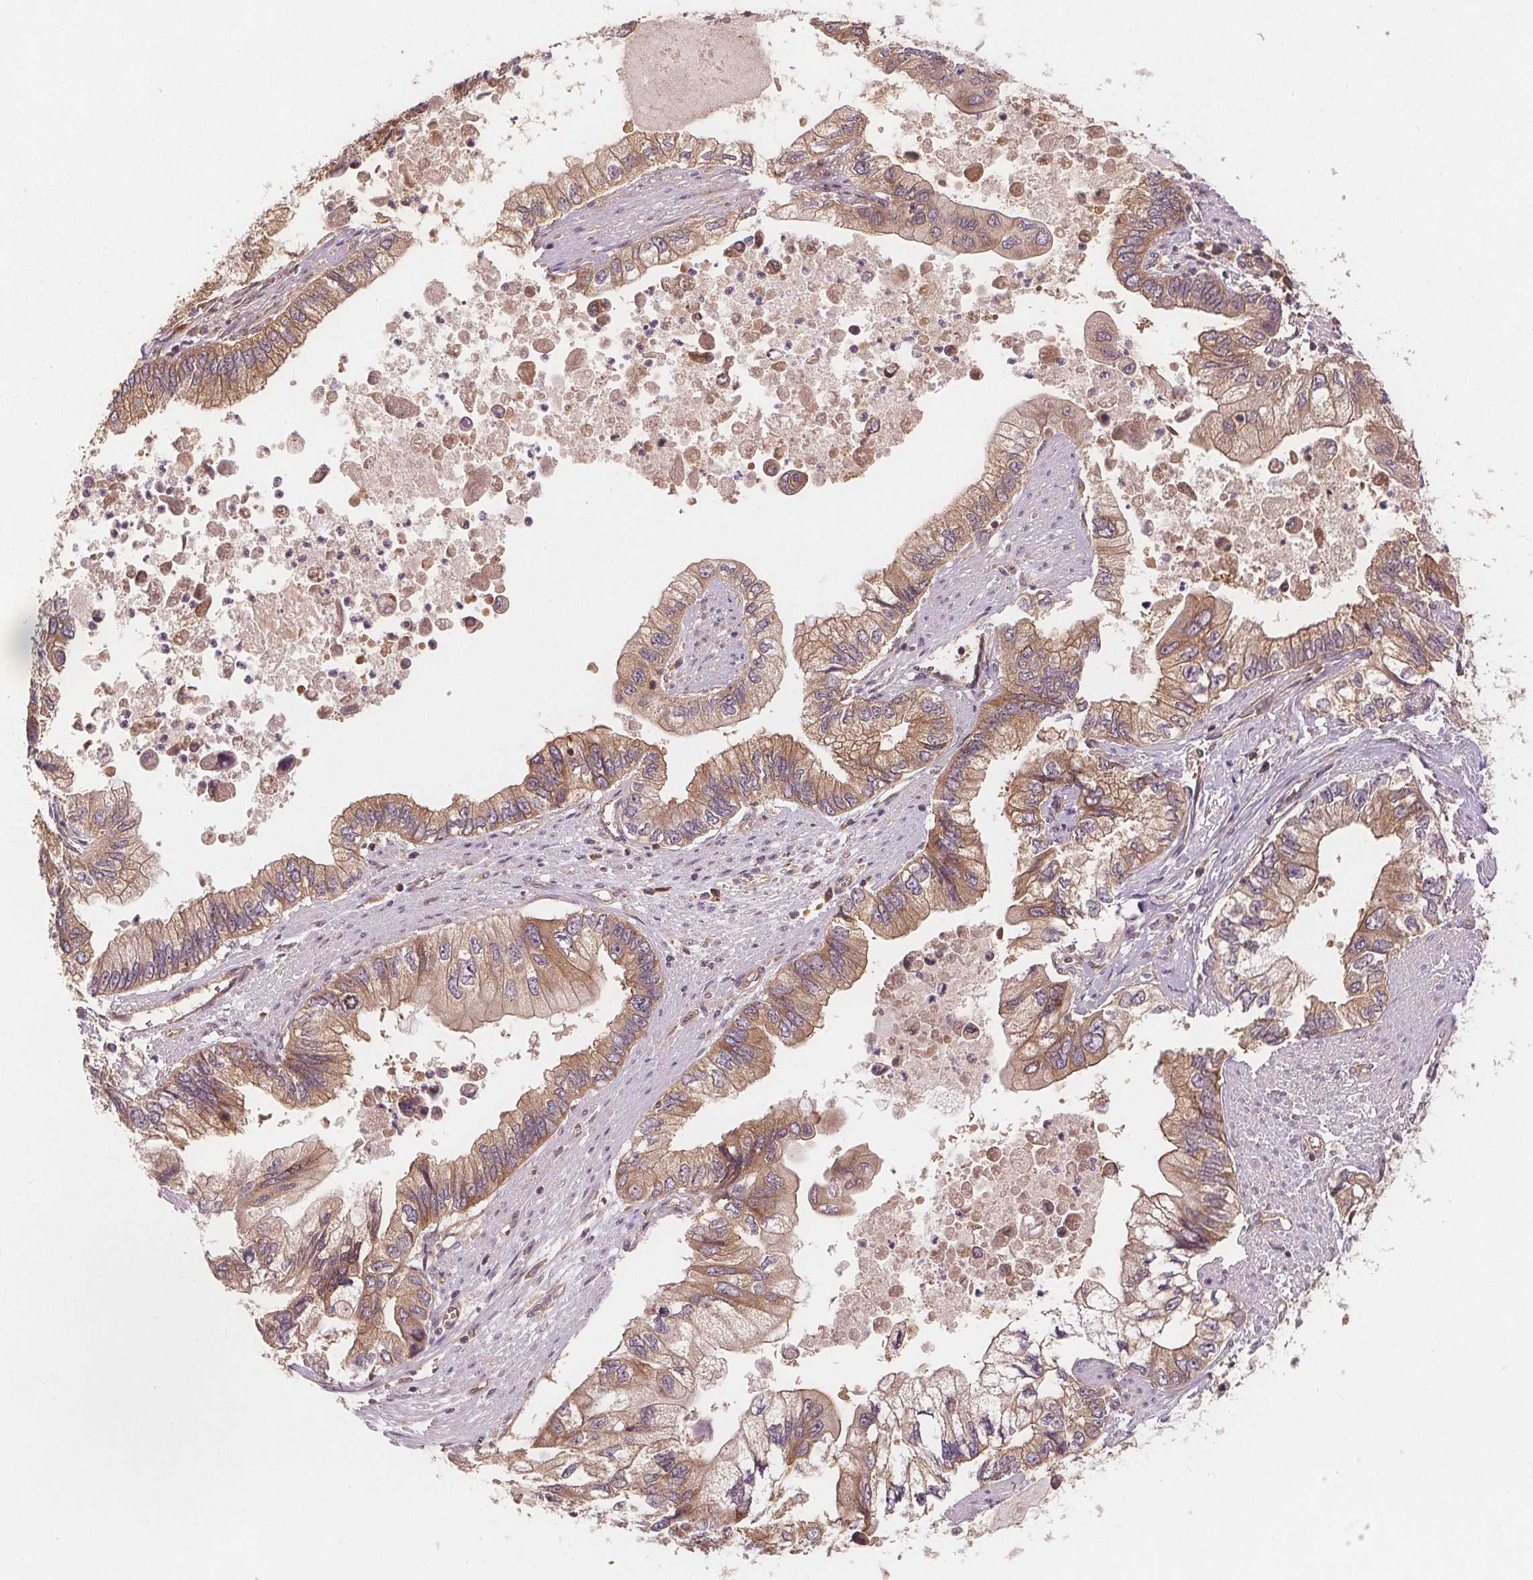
{"staining": {"intensity": "moderate", "quantity": ">75%", "location": "cytoplasmic/membranous"}, "tissue": "stomach cancer", "cell_type": "Tumor cells", "image_type": "cancer", "snomed": [{"axis": "morphology", "description": "Adenocarcinoma, NOS"}, {"axis": "topography", "description": "Pancreas"}, {"axis": "topography", "description": "Stomach, upper"}], "caption": "Immunohistochemical staining of stomach cancer reveals moderate cytoplasmic/membranous protein staining in approximately >75% of tumor cells.", "gene": "EIF3D", "patient": {"sex": "male", "age": 77}}